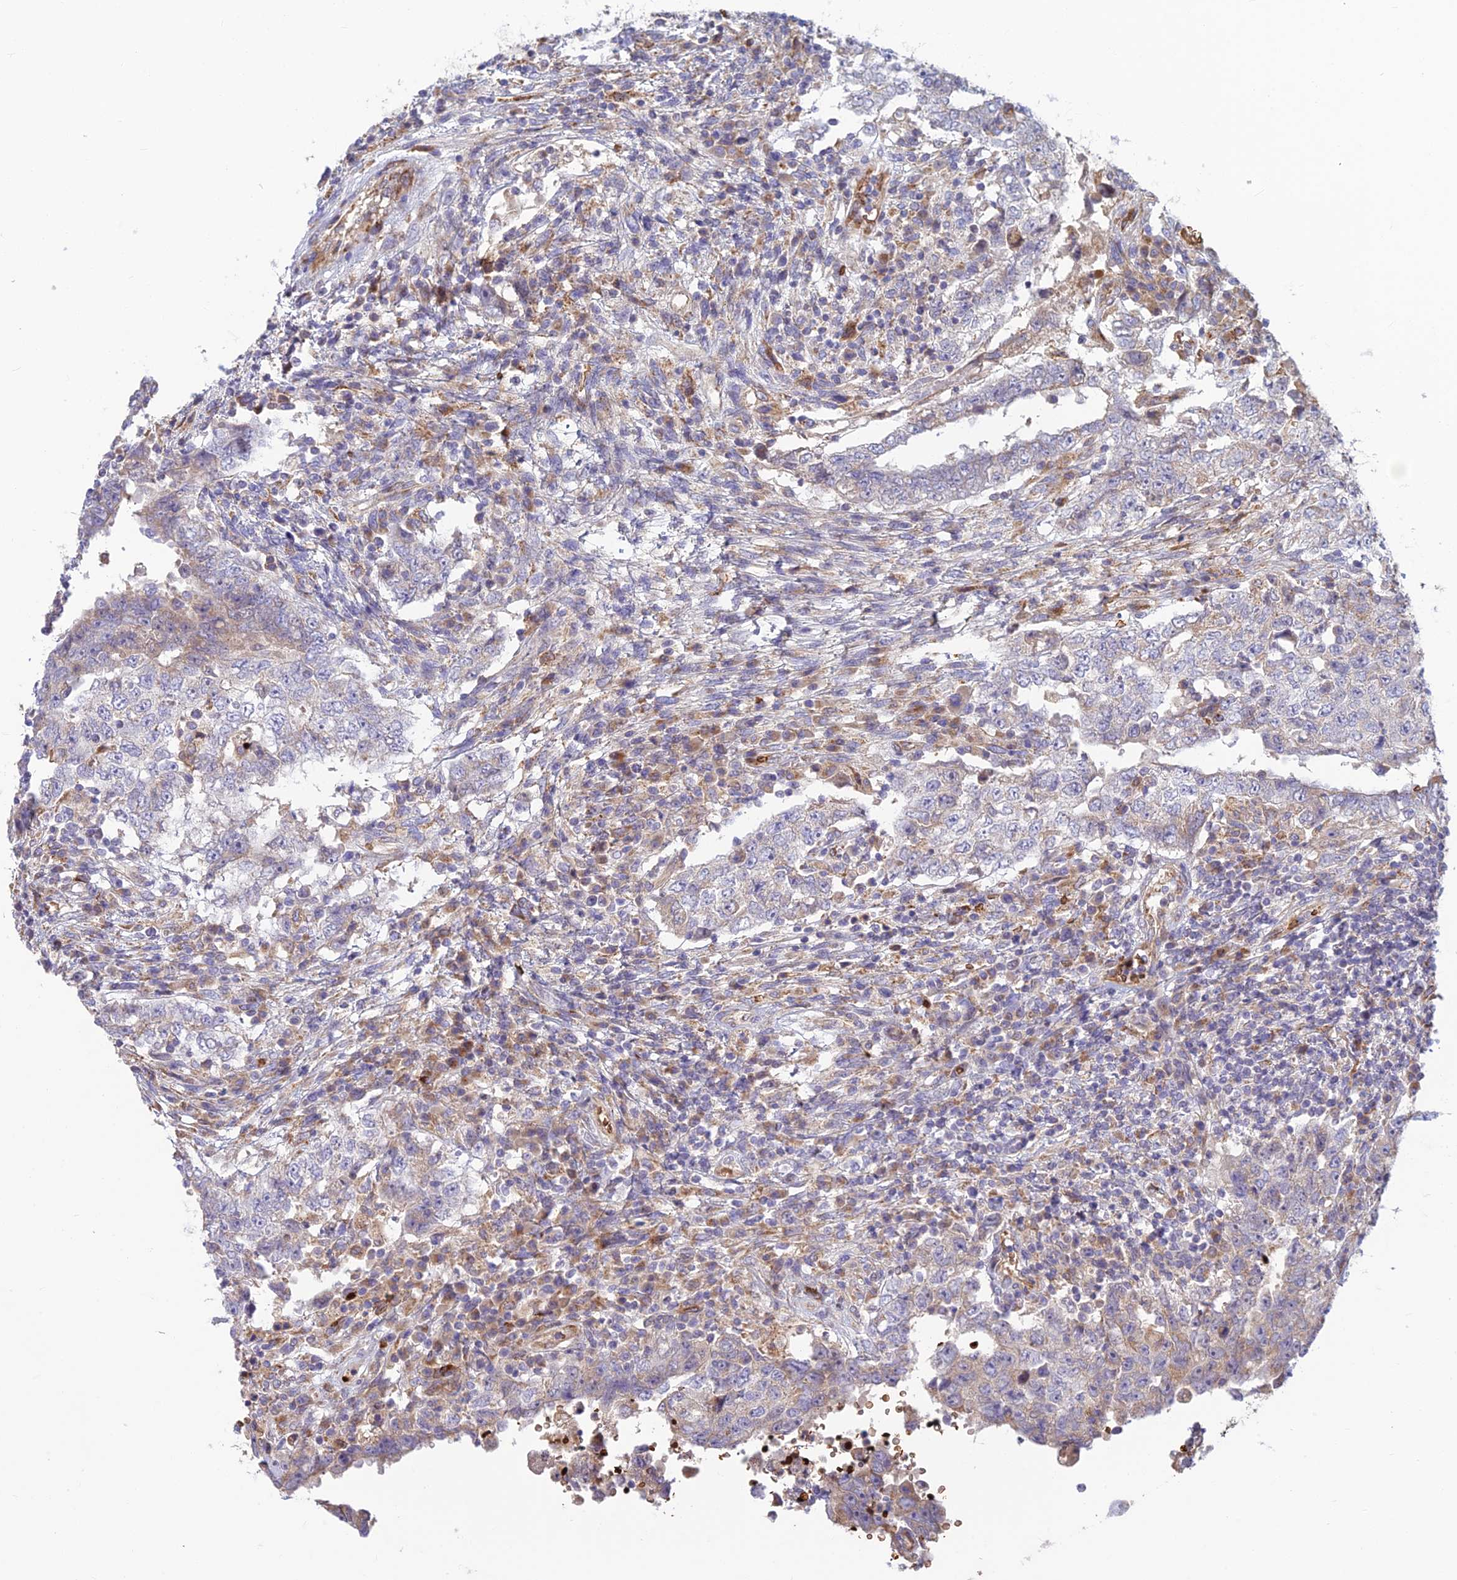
{"staining": {"intensity": "negative", "quantity": "none", "location": "none"}, "tissue": "testis cancer", "cell_type": "Tumor cells", "image_type": "cancer", "snomed": [{"axis": "morphology", "description": "Carcinoma, Embryonal, NOS"}, {"axis": "topography", "description": "Testis"}], "caption": "DAB immunohistochemical staining of testis embryonal carcinoma displays no significant staining in tumor cells.", "gene": "UFSP2", "patient": {"sex": "male", "age": 26}}